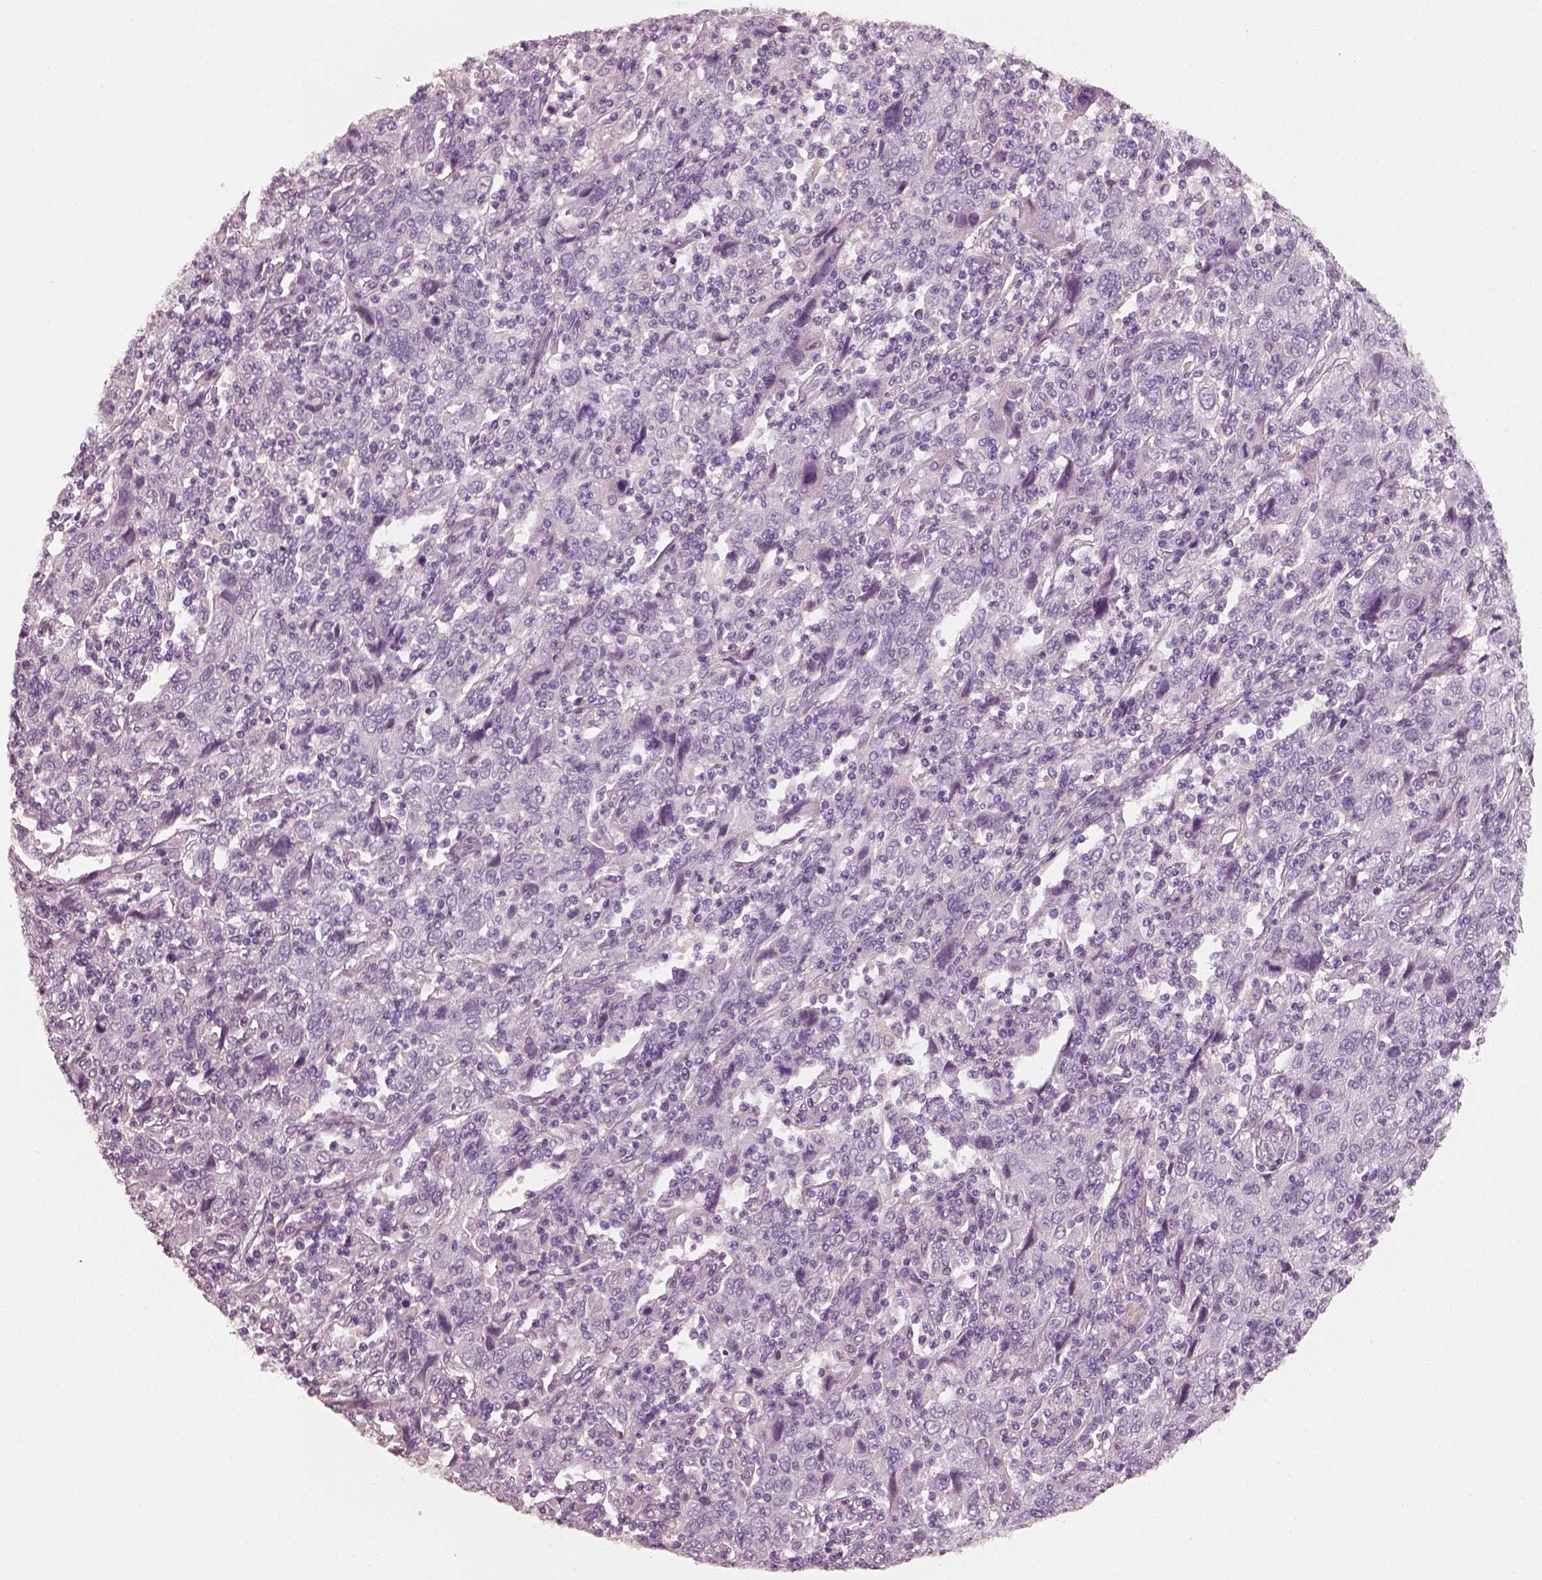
{"staining": {"intensity": "negative", "quantity": "none", "location": "none"}, "tissue": "cervical cancer", "cell_type": "Tumor cells", "image_type": "cancer", "snomed": [{"axis": "morphology", "description": "Squamous cell carcinoma, NOS"}, {"axis": "topography", "description": "Cervix"}], "caption": "Tumor cells are negative for brown protein staining in squamous cell carcinoma (cervical).", "gene": "RS1", "patient": {"sex": "female", "age": 46}}